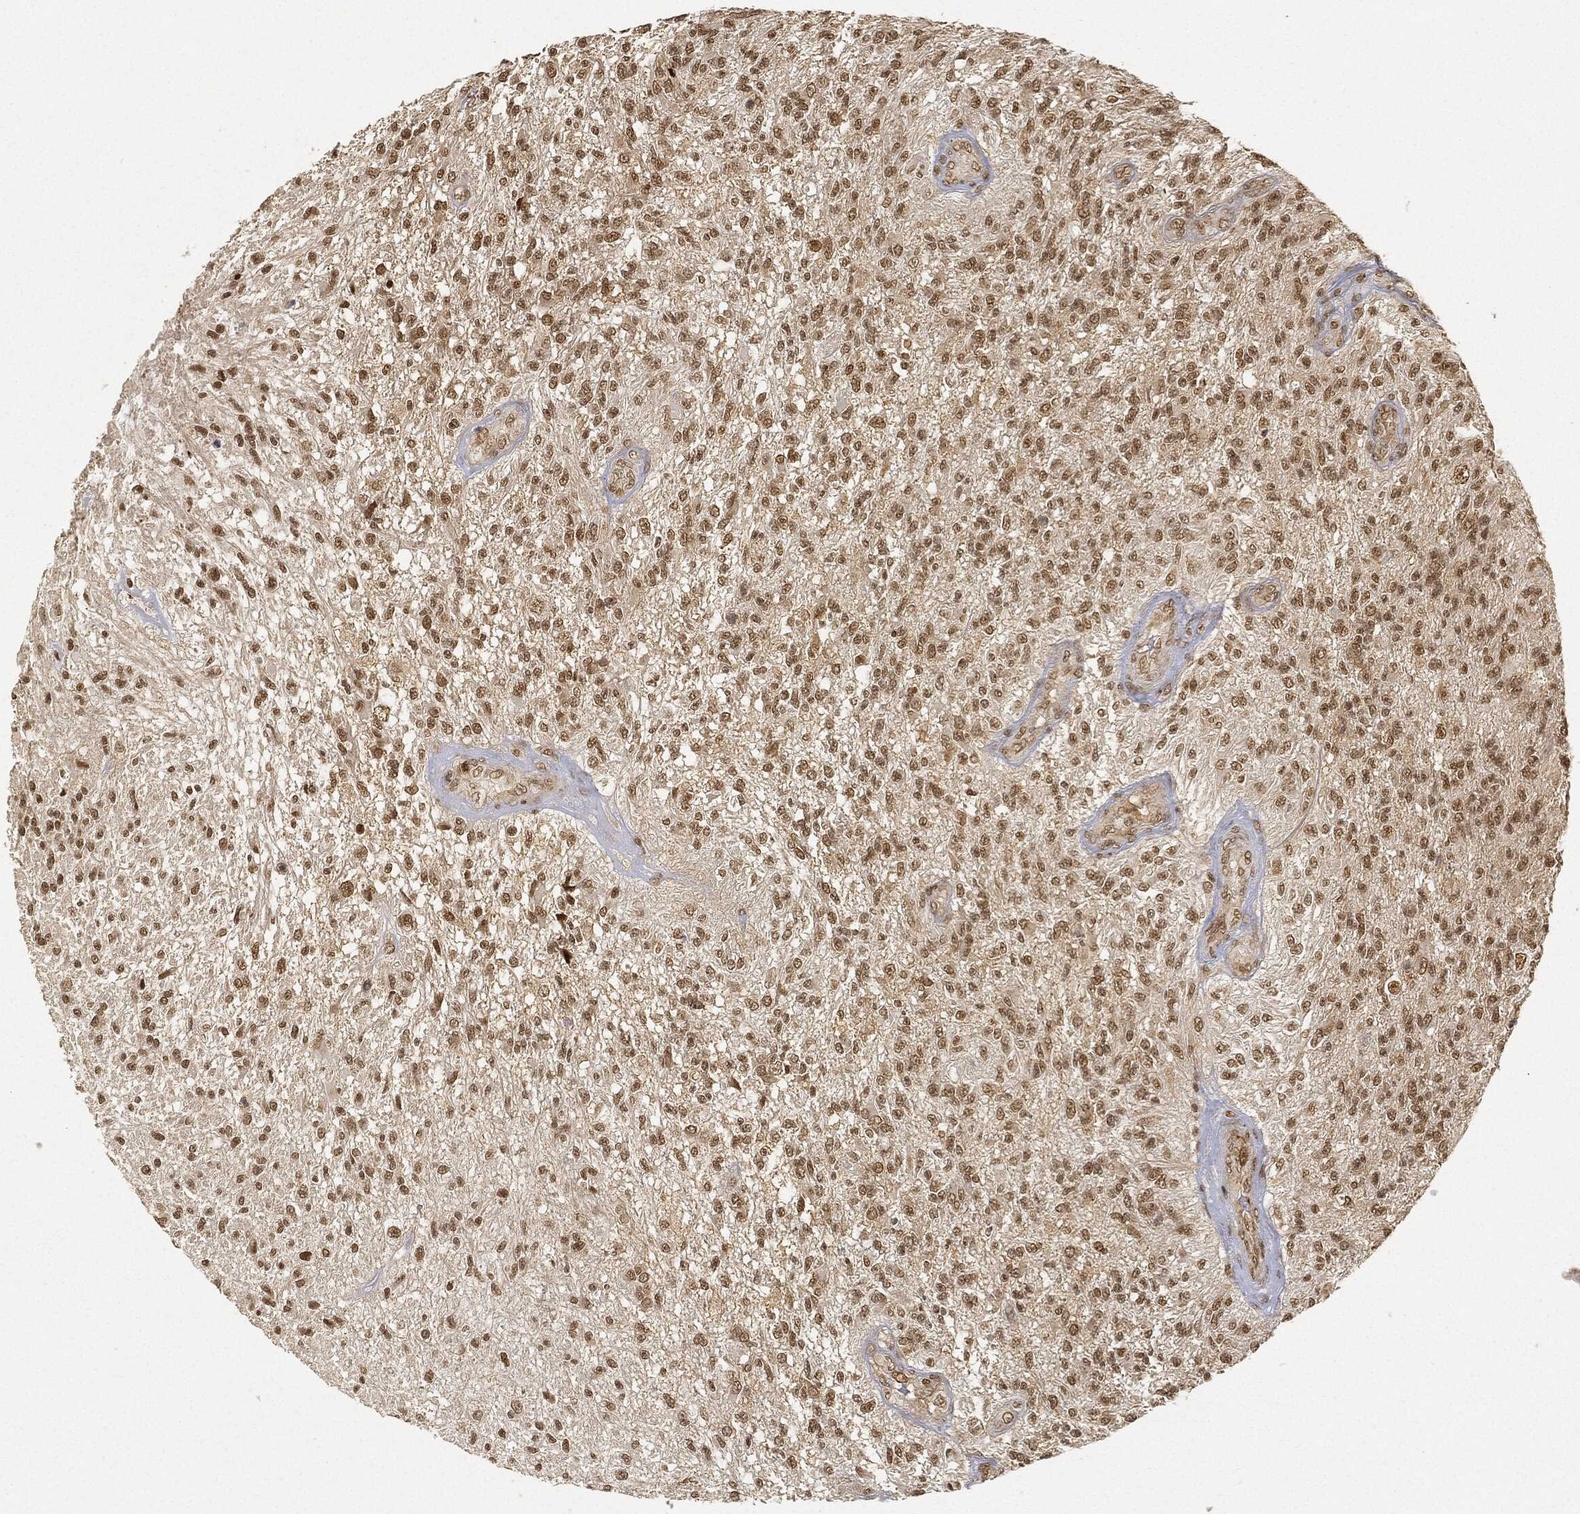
{"staining": {"intensity": "moderate", "quantity": ">75%", "location": "nuclear"}, "tissue": "glioma", "cell_type": "Tumor cells", "image_type": "cancer", "snomed": [{"axis": "morphology", "description": "Glioma, malignant, High grade"}, {"axis": "topography", "description": "Brain"}], "caption": "A histopathology image of human malignant glioma (high-grade) stained for a protein reveals moderate nuclear brown staining in tumor cells. The protein of interest is stained brown, and the nuclei are stained in blue (DAB IHC with brightfield microscopy, high magnification).", "gene": "CIB1", "patient": {"sex": "male", "age": 56}}